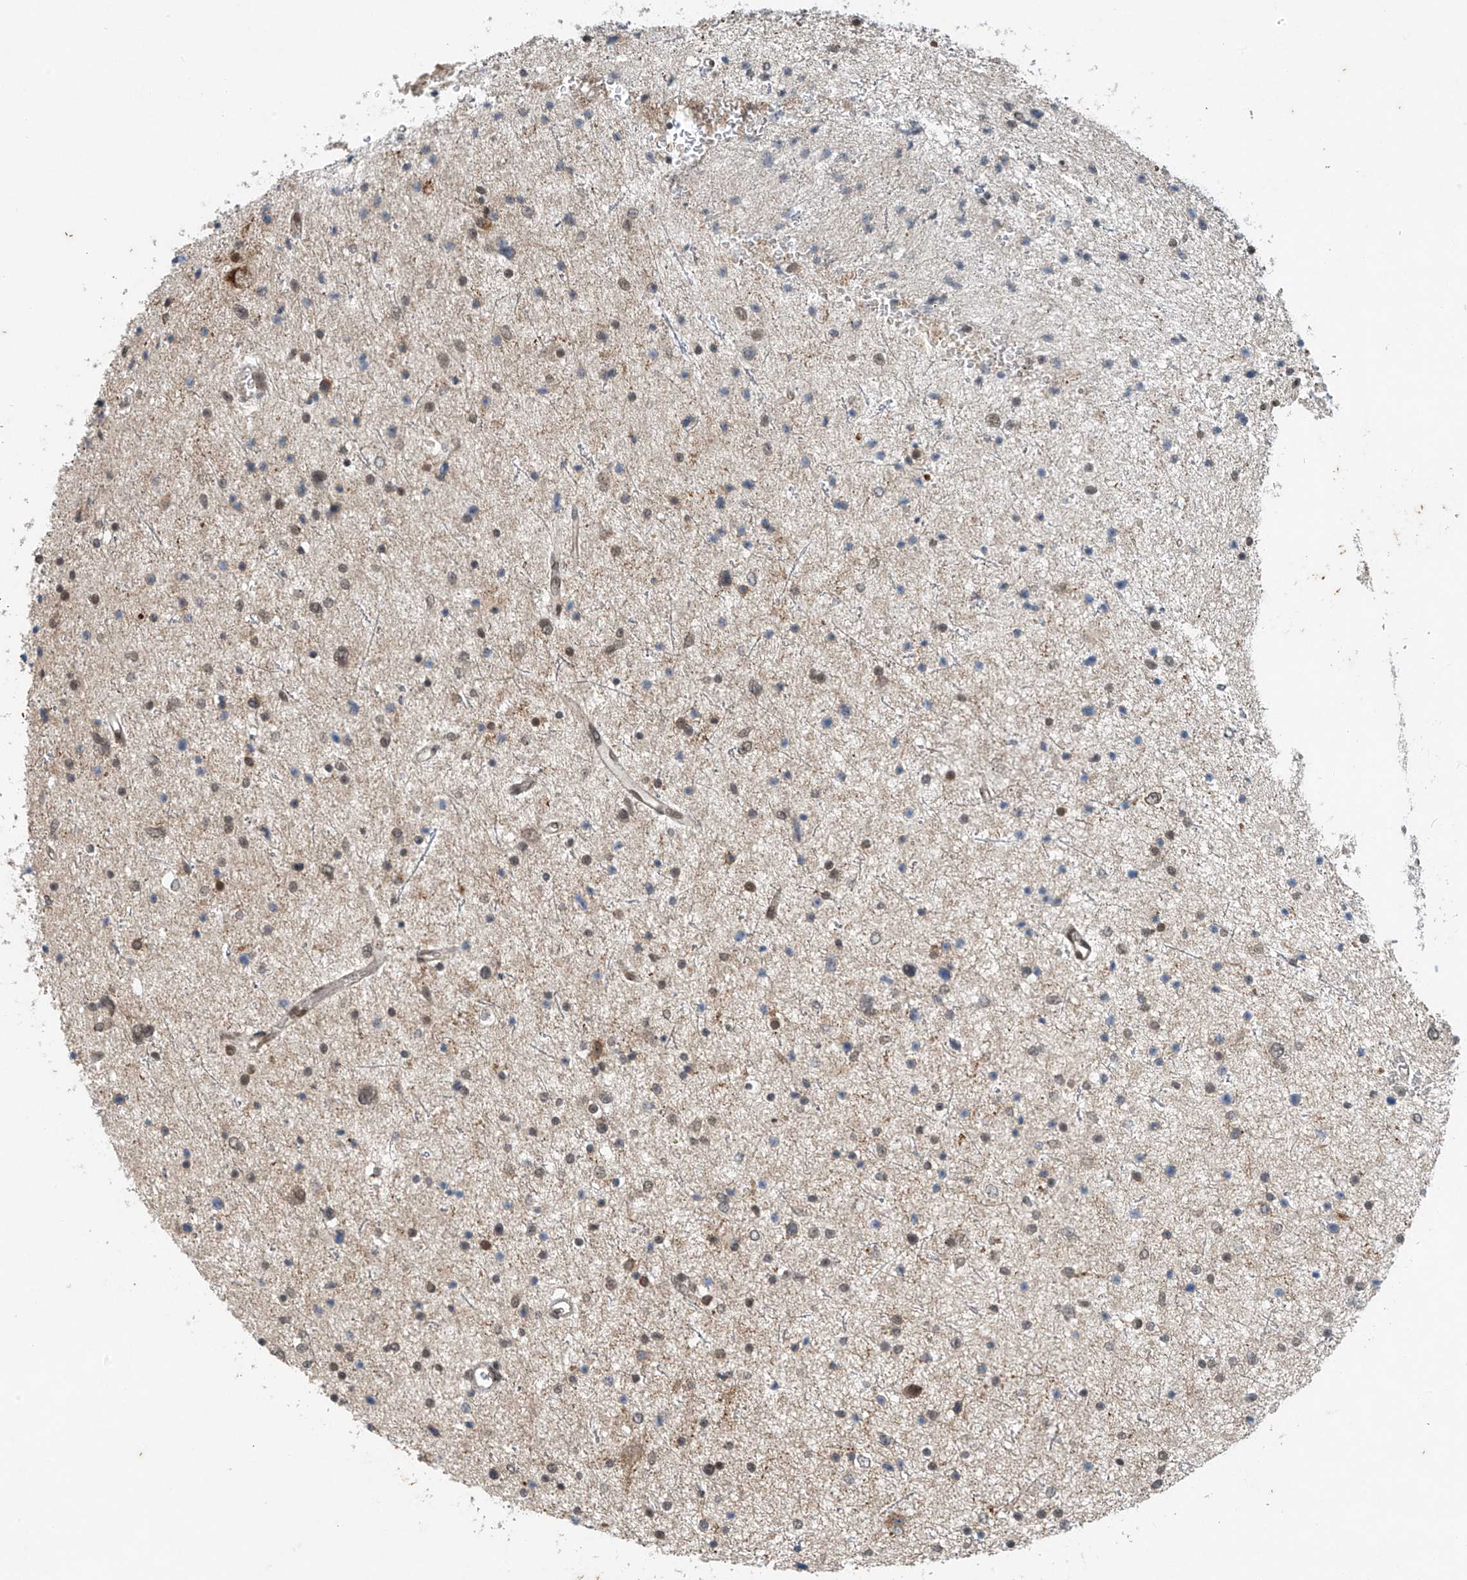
{"staining": {"intensity": "weak", "quantity": "25%-75%", "location": "nuclear"}, "tissue": "glioma", "cell_type": "Tumor cells", "image_type": "cancer", "snomed": [{"axis": "morphology", "description": "Glioma, malignant, Low grade"}, {"axis": "topography", "description": "Brain"}], "caption": "Immunohistochemistry micrograph of neoplastic tissue: human malignant glioma (low-grade) stained using IHC displays low levels of weak protein expression localized specifically in the nuclear of tumor cells, appearing as a nuclear brown color.", "gene": "TAF8", "patient": {"sex": "female", "age": 37}}